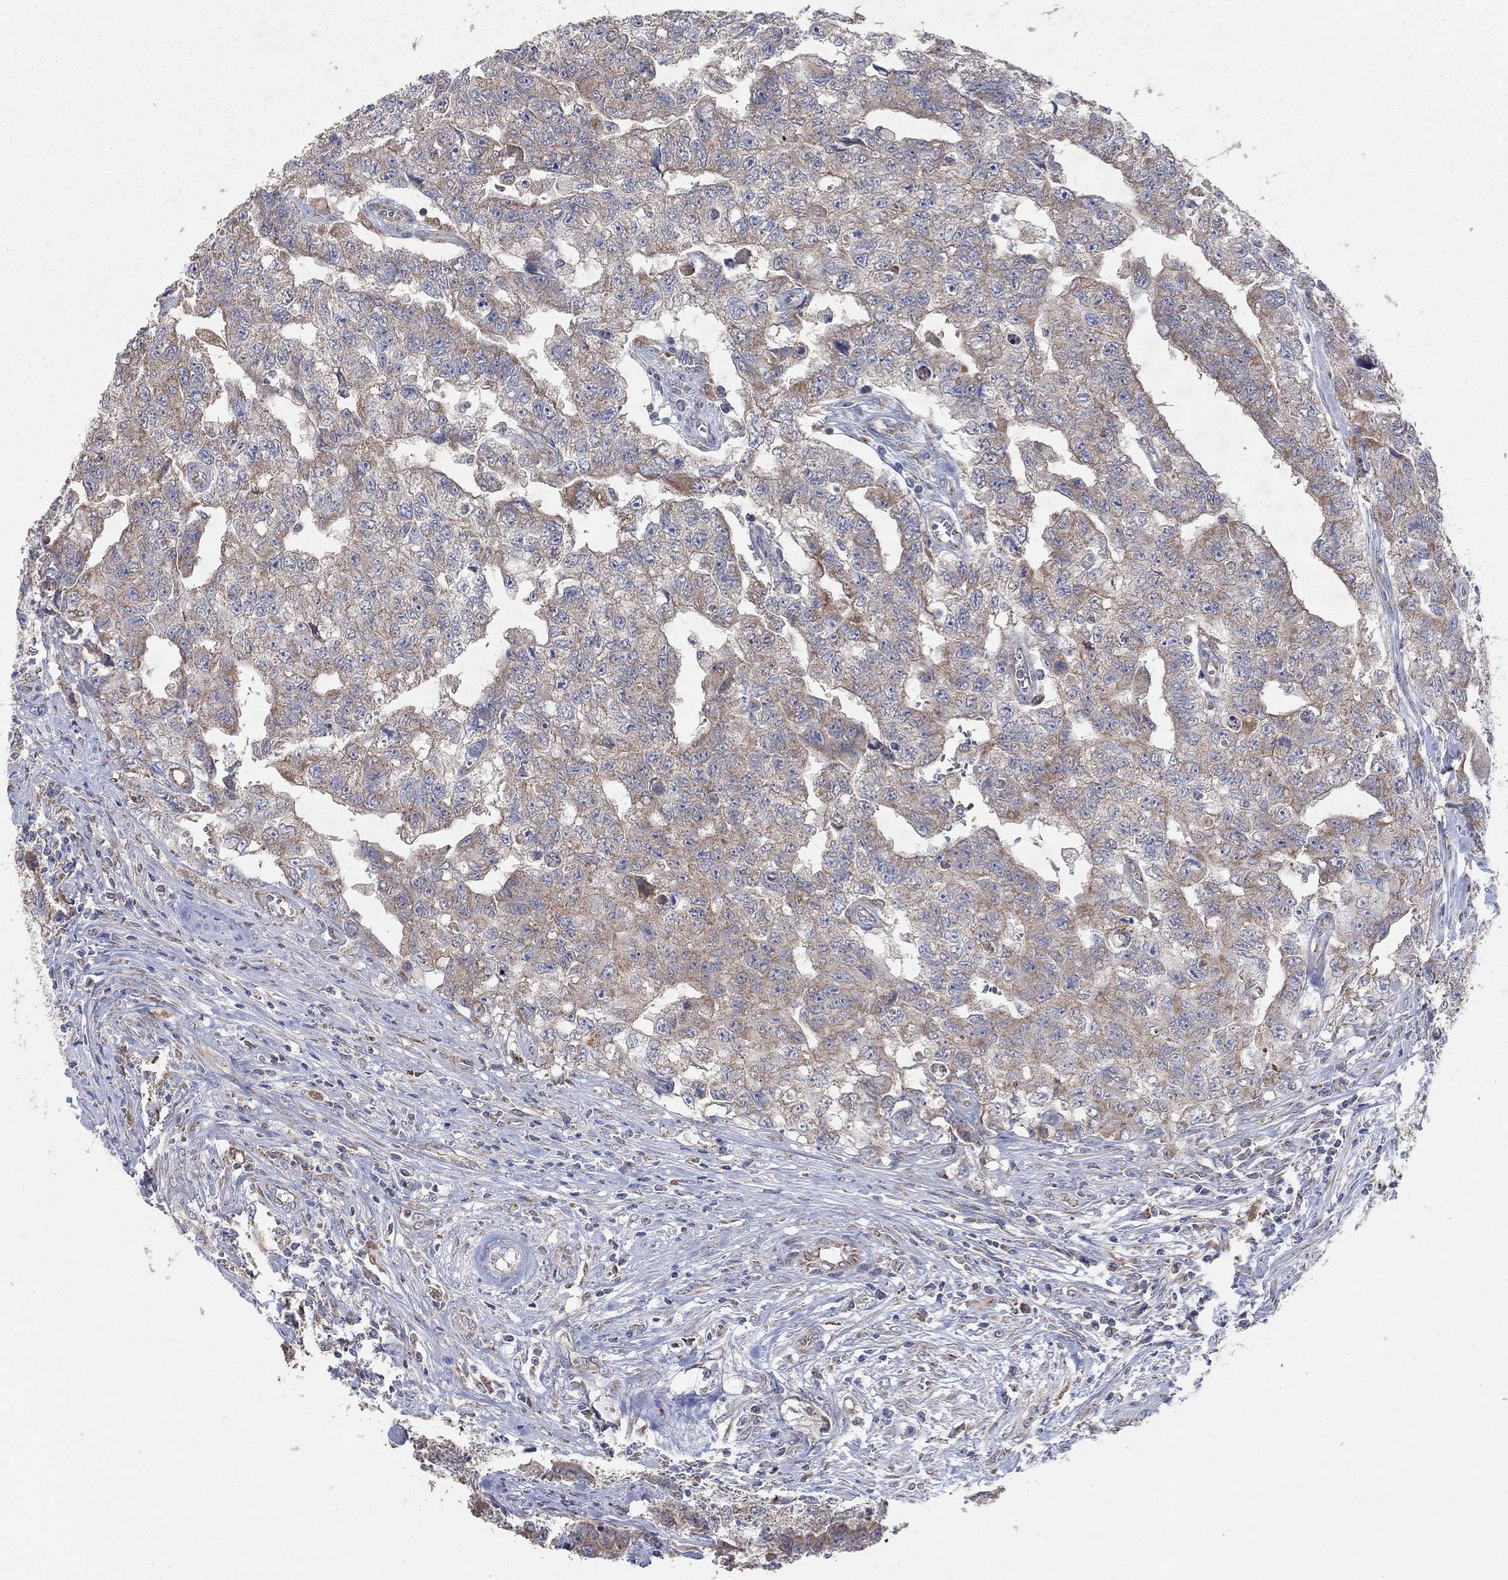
{"staining": {"intensity": "weak", "quantity": ">75%", "location": "cytoplasmic/membranous"}, "tissue": "testis cancer", "cell_type": "Tumor cells", "image_type": "cancer", "snomed": [{"axis": "morphology", "description": "Carcinoma, Embryonal, NOS"}, {"axis": "topography", "description": "Testis"}], "caption": "A high-resolution micrograph shows immunohistochemistry staining of testis embryonal carcinoma, which shows weak cytoplasmic/membranous expression in about >75% of tumor cells.", "gene": "NCEH1", "patient": {"sex": "male", "age": 24}}